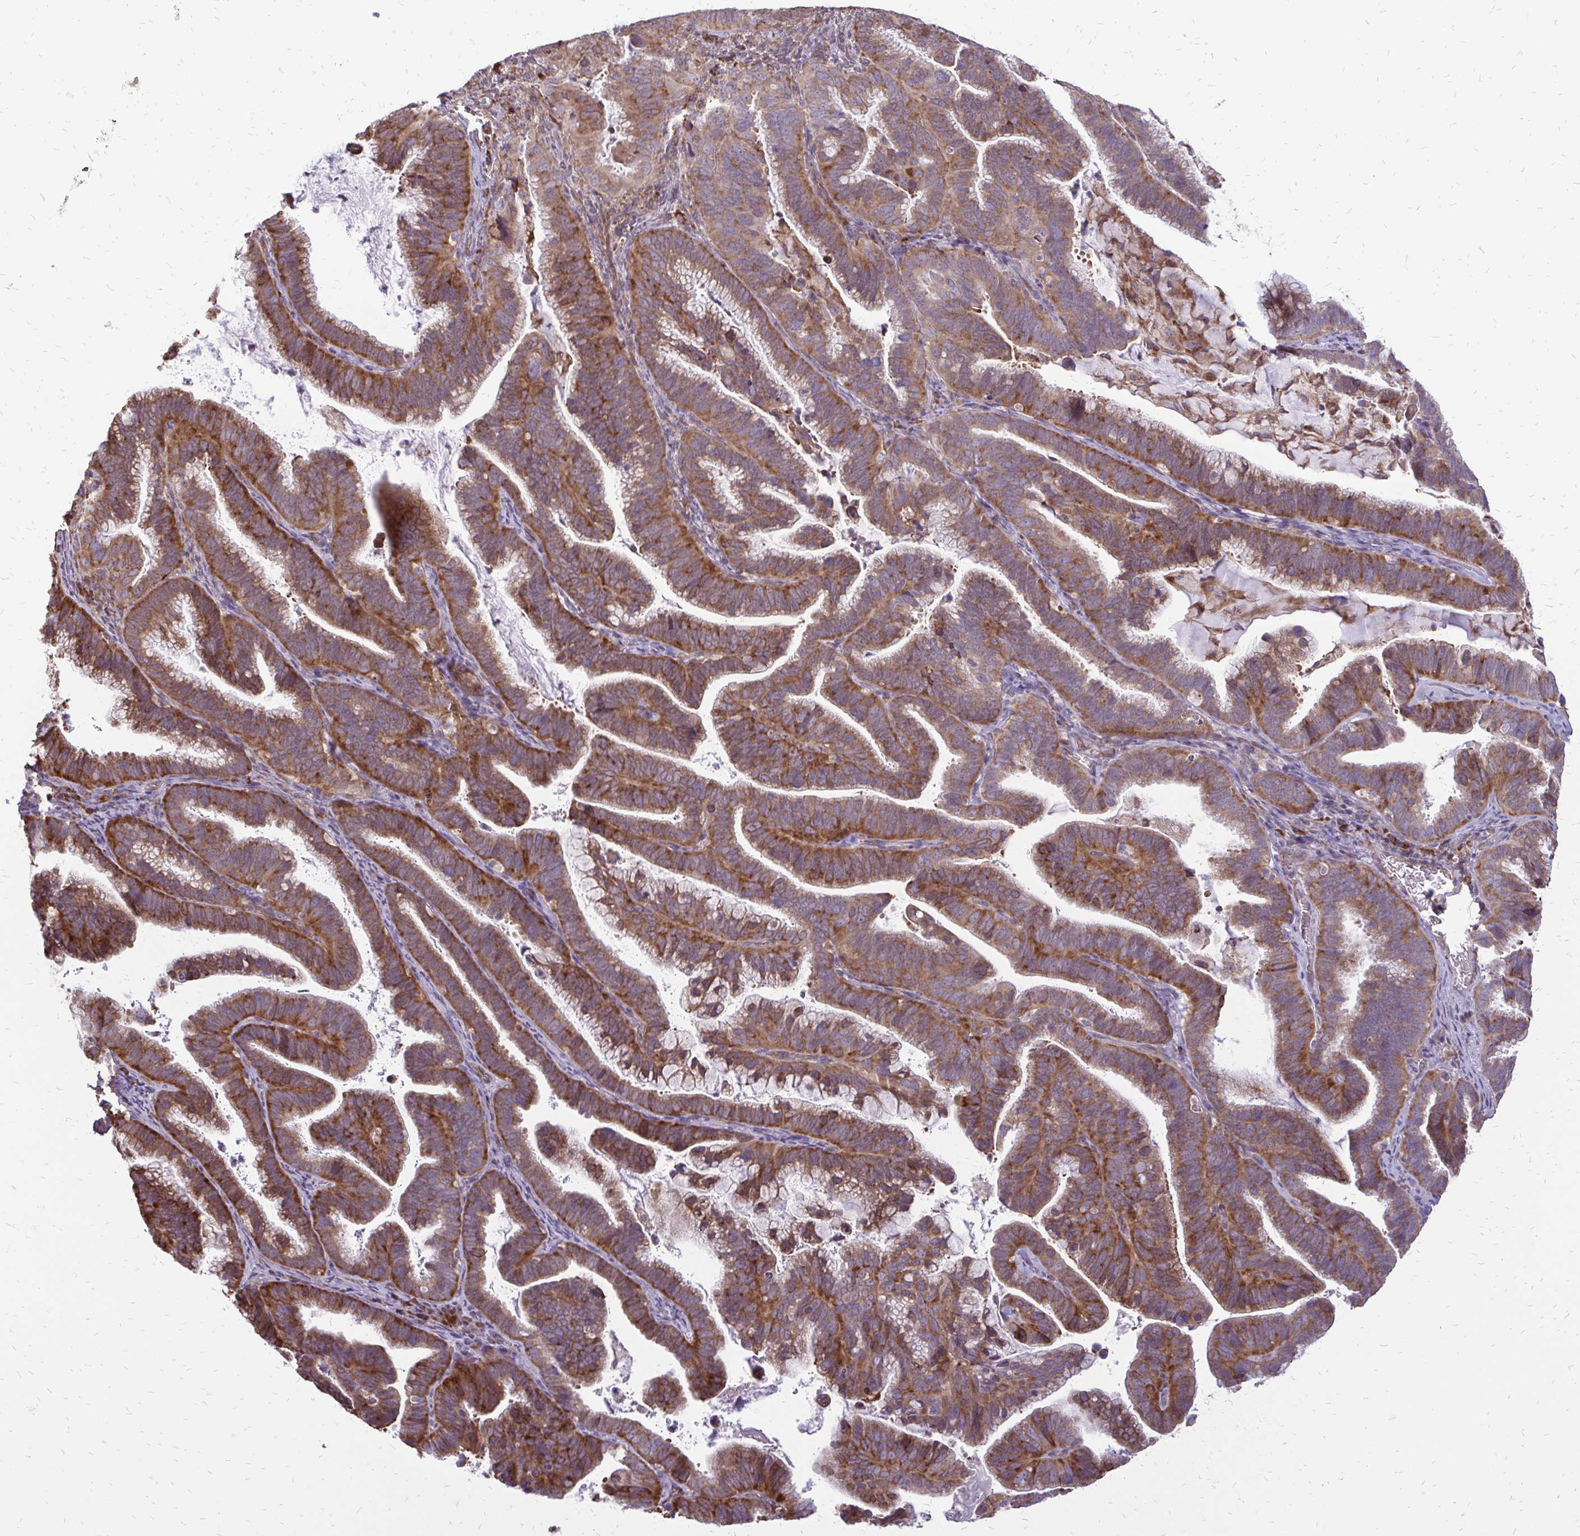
{"staining": {"intensity": "moderate", "quantity": ">75%", "location": "cytoplasmic/membranous"}, "tissue": "cervical cancer", "cell_type": "Tumor cells", "image_type": "cancer", "snomed": [{"axis": "morphology", "description": "Adenocarcinoma, NOS"}, {"axis": "topography", "description": "Cervix"}], "caption": "Immunohistochemistry (IHC) (DAB (3,3'-diaminobenzidine)) staining of human adenocarcinoma (cervical) exhibits moderate cytoplasmic/membranous protein positivity in about >75% of tumor cells.", "gene": "RPS3", "patient": {"sex": "female", "age": 61}}